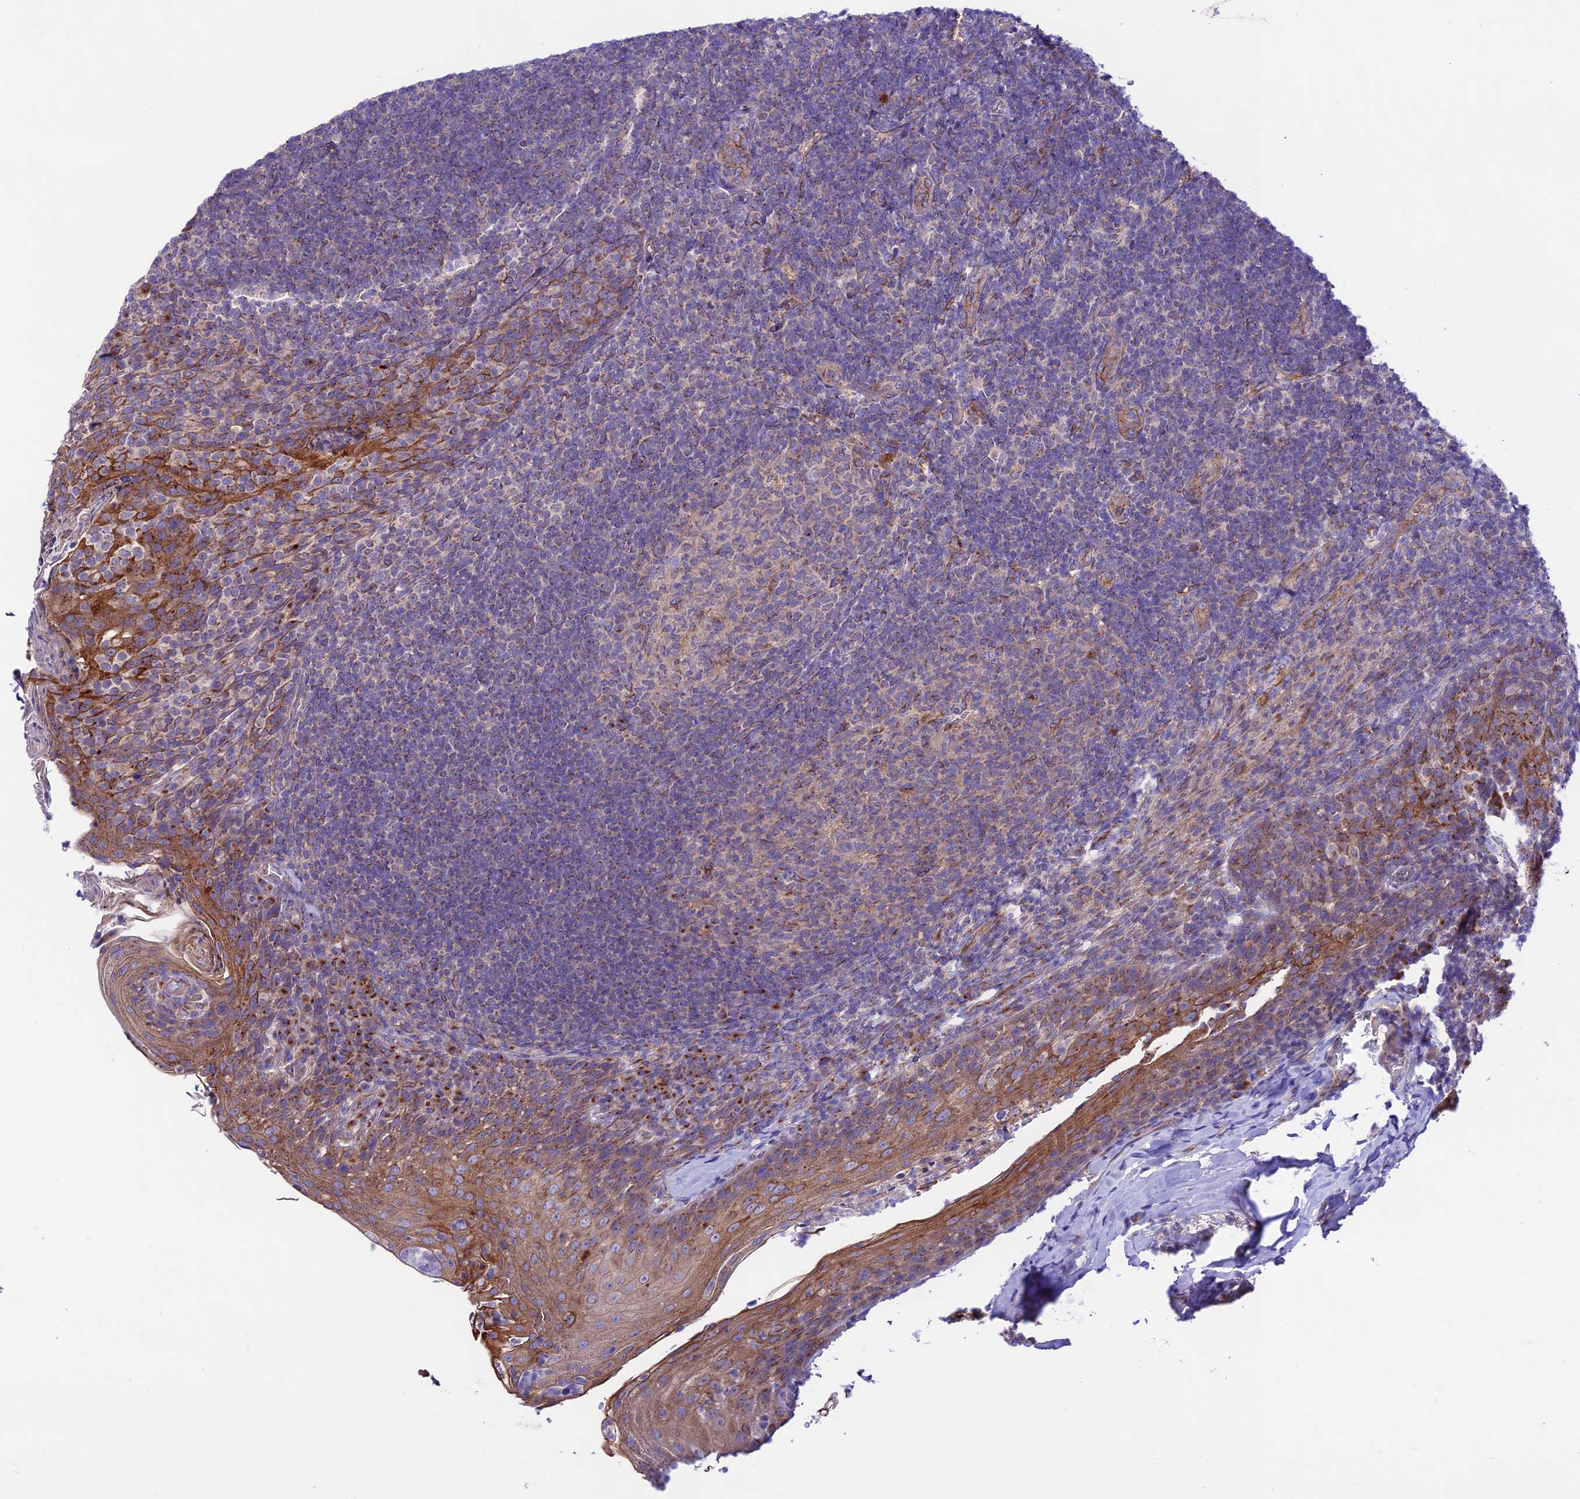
{"staining": {"intensity": "strong", "quantity": "<25%", "location": "cytoplasmic/membranous"}, "tissue": "tonsil", "cell_type": "Germinal center cells", "image_type": "normal", "snomed": [{"axis": "morphology", "description": "Normal tissue, NOS"}, {"axis": "topography", "description": "Tonsil"}], "caption": "Protein analysis of unremarkable tonsil demonstrates strong cytoplasmic/membranous staining in approximately <25% of germinal center cells. (brown staining indicates protein expression, while blue staining denotes nuclei).", "gene": "LACTB2", "patient": {"sex": "female", "age": 10}}